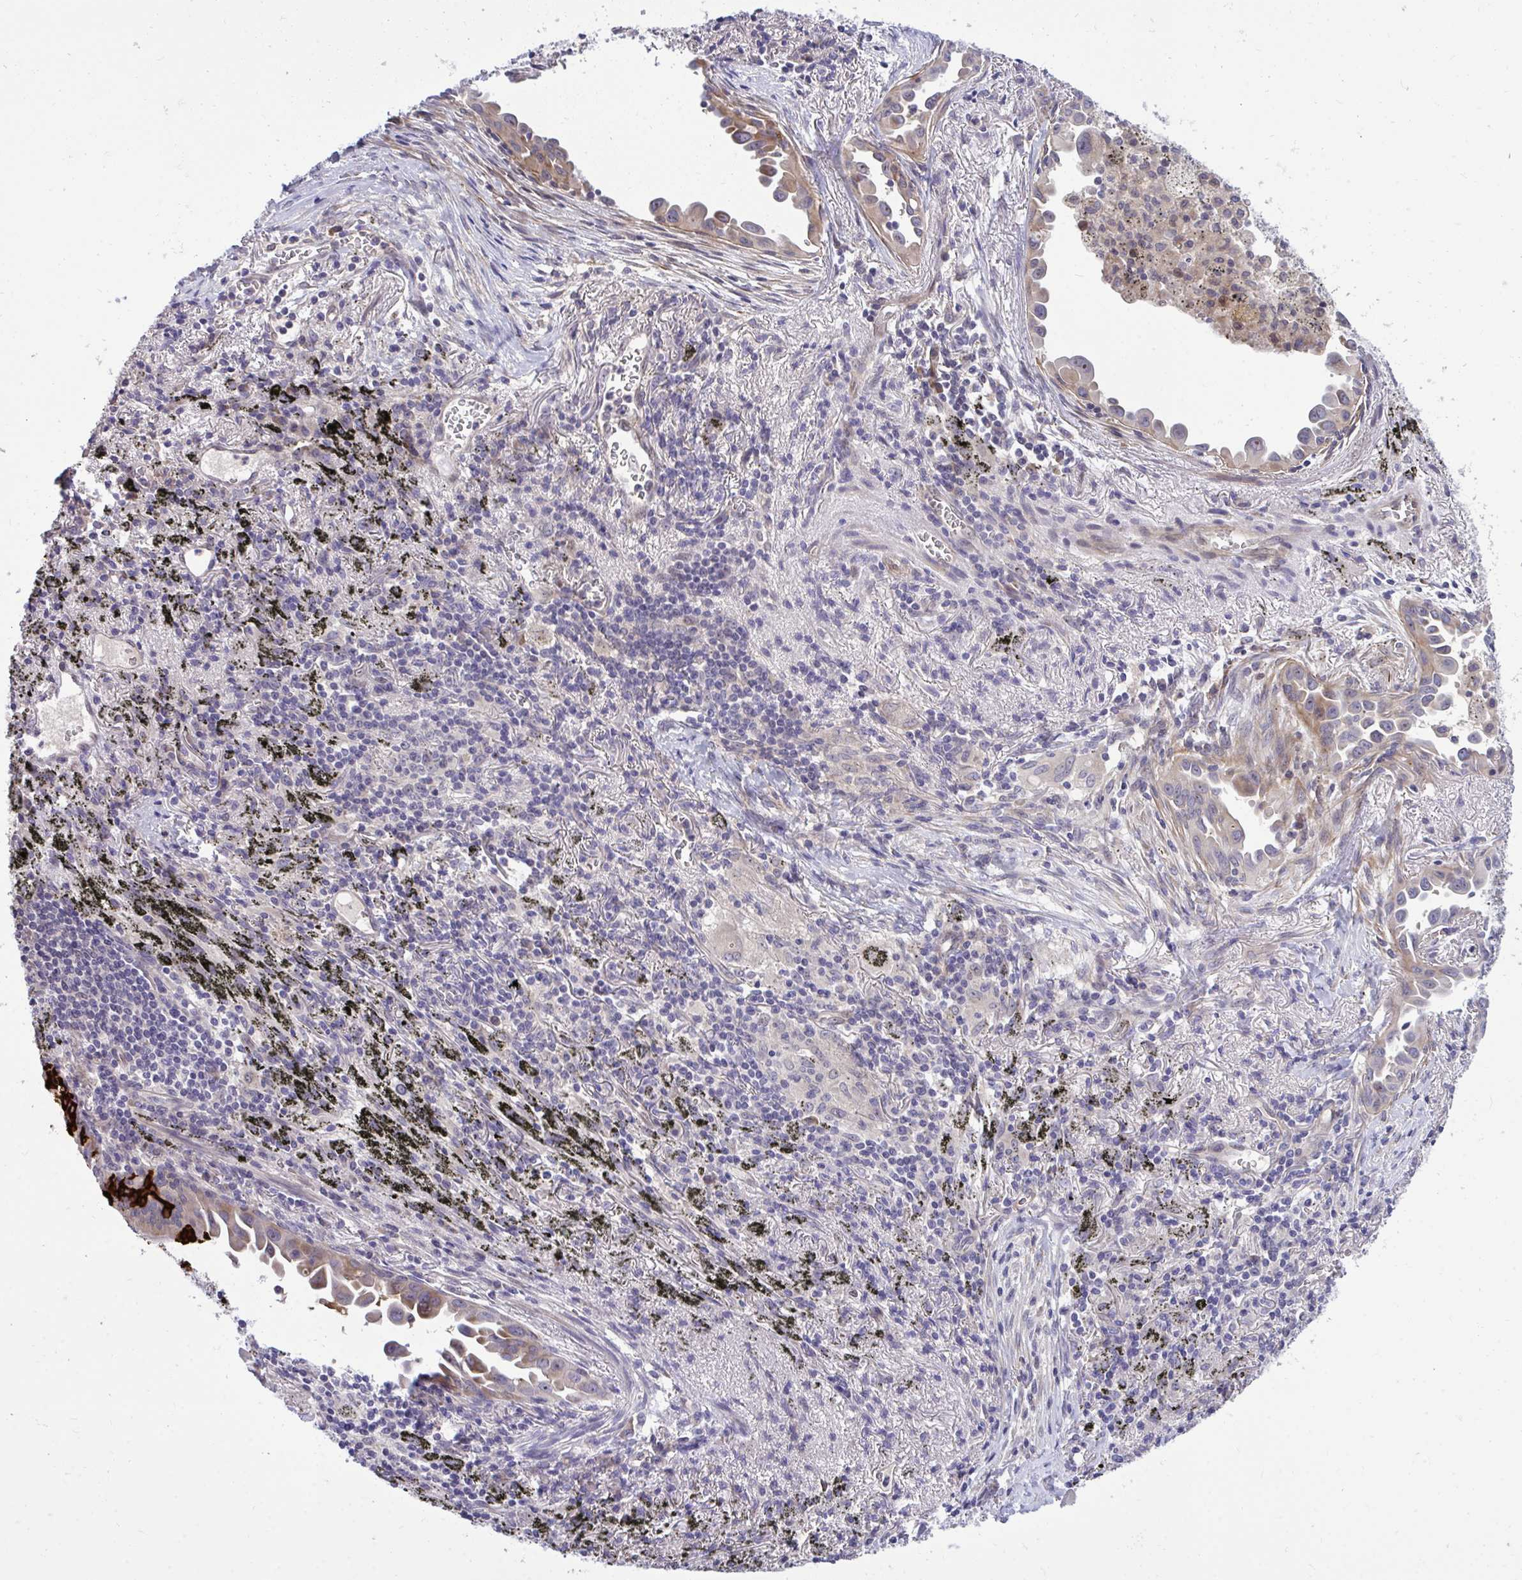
{"staining": {"intensity": "moderate", "quantity": "25%-75%", "location": "cytoplasmic/membranous"}, "tissue": "lung cancer", "cell_type": "Tumor cells", "image_type": "cancer", "snomed": [{"axis": "morphology", "description": "Adenocarcinoma, NOS"}, {"axis": "topography", "description": "Lung"}], "caption": "Protein expression analysis of adenocarcinoma (lung) exhibits moderate cytoplasmic/membranous staining in approximately 25%-75% of tumor cells. (IHC, brightfield microscopy, high magnification).", "gene": "HMBOX1", "patient": {"sex": "male", "age": 68}}